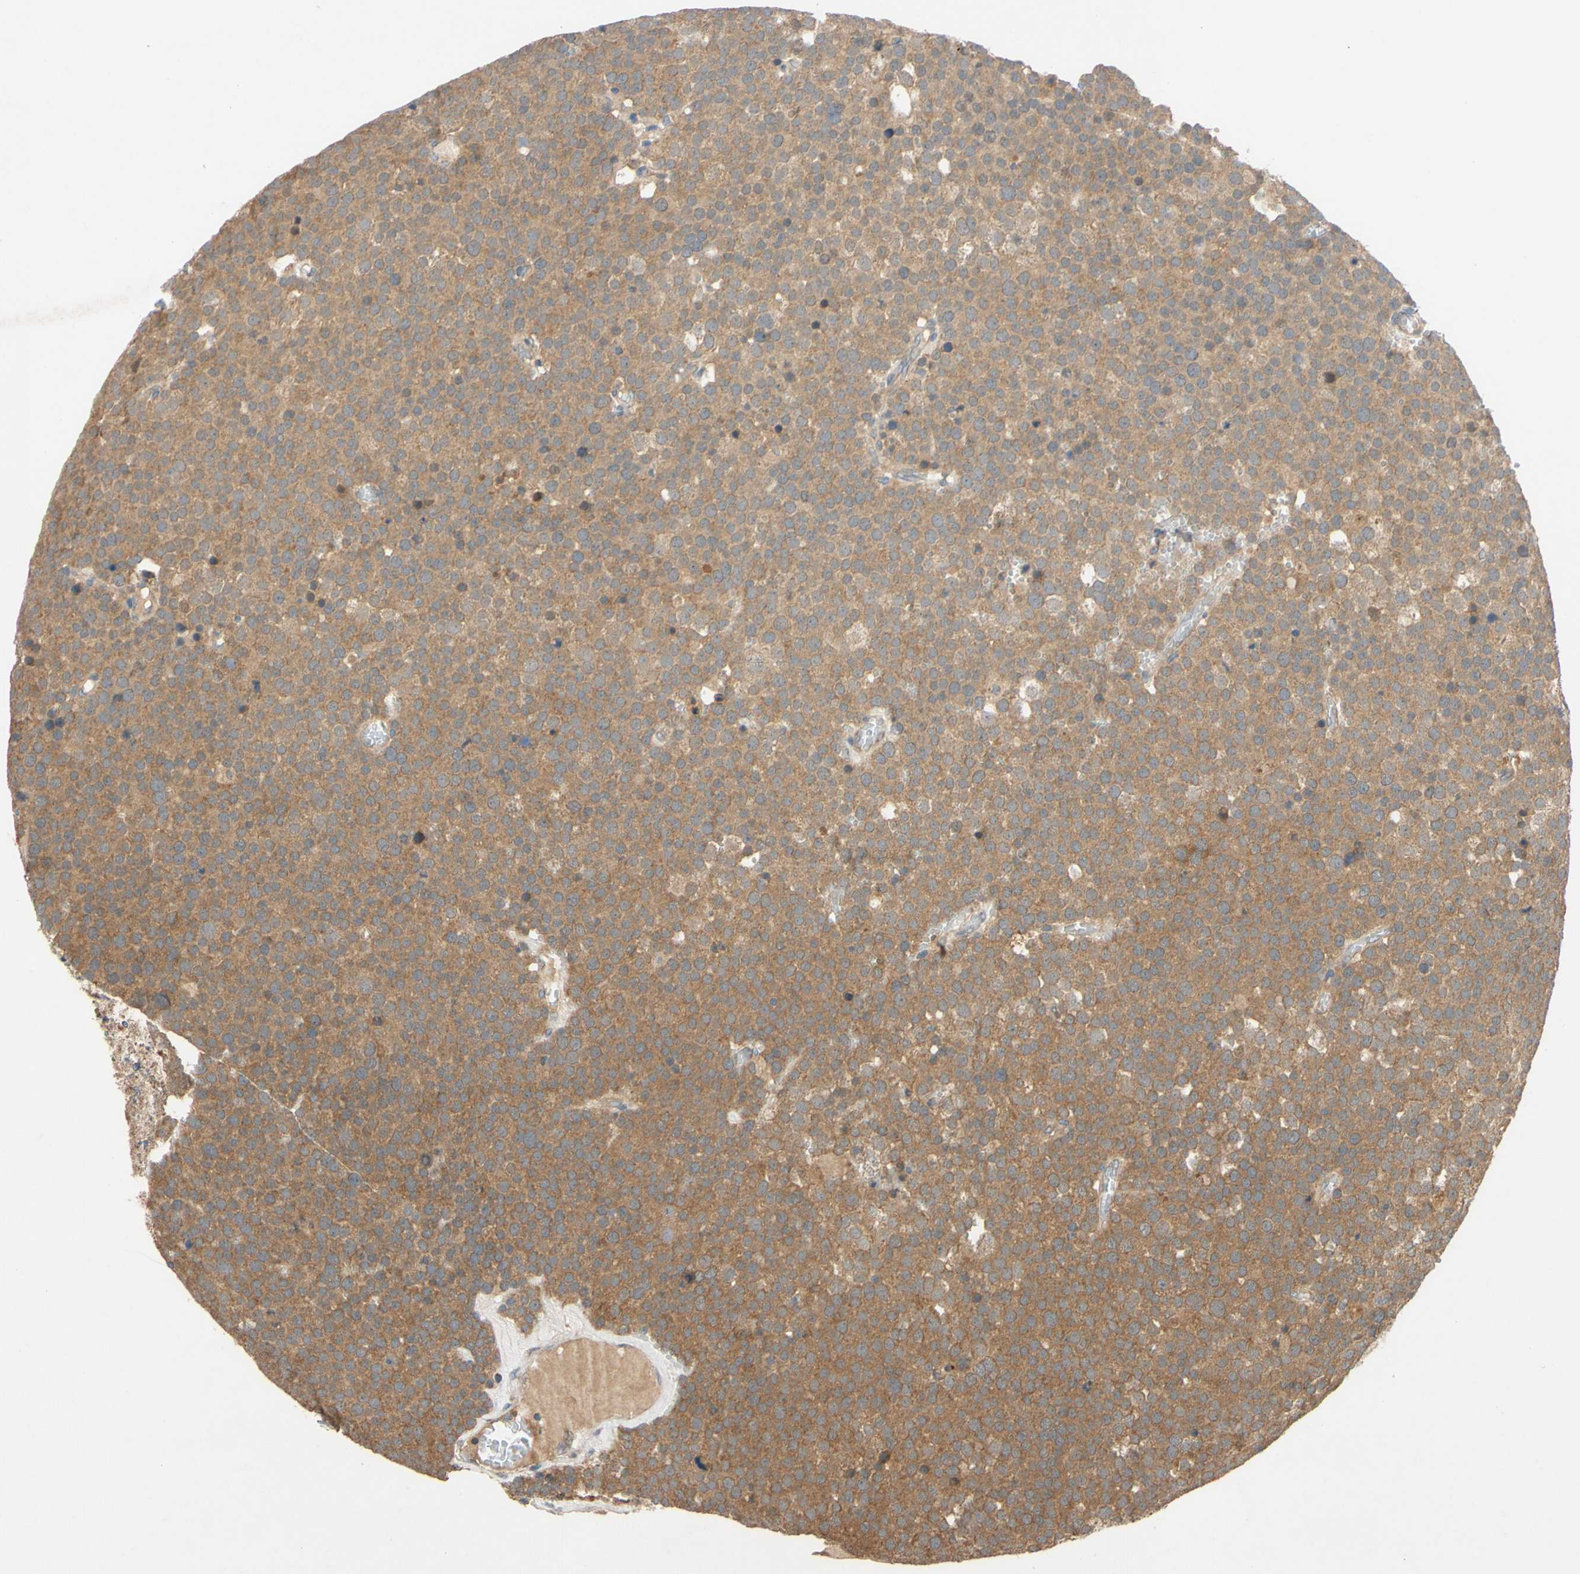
{"staining": {"intensity": "moderate", "quantity": ">75%", "location": "cytoplasmic/membranous"}, "tissue": "testis cancer", "cell_type": "Tumor cells", "image_type": "cancer", "snomed": [{"axis": "morphology", "description": "Seminoma, NOS"}, {"axis": "topography", "description": "Testis"}], "caption": "Testis cancer tissue reveals moderate cytoplasmic/membranous expression in about >75% of tumor cells, visualized by immunohistochemistry. The staining was performed using DAB (3,3'-diaminobenzidine) to visualize the protein expression in brown, while the nuclei were stained in blue with hematoxylin (Magnification: 20x).", "gene": "MBTPS2", "patient": {"sex": "male", "age": 71}}